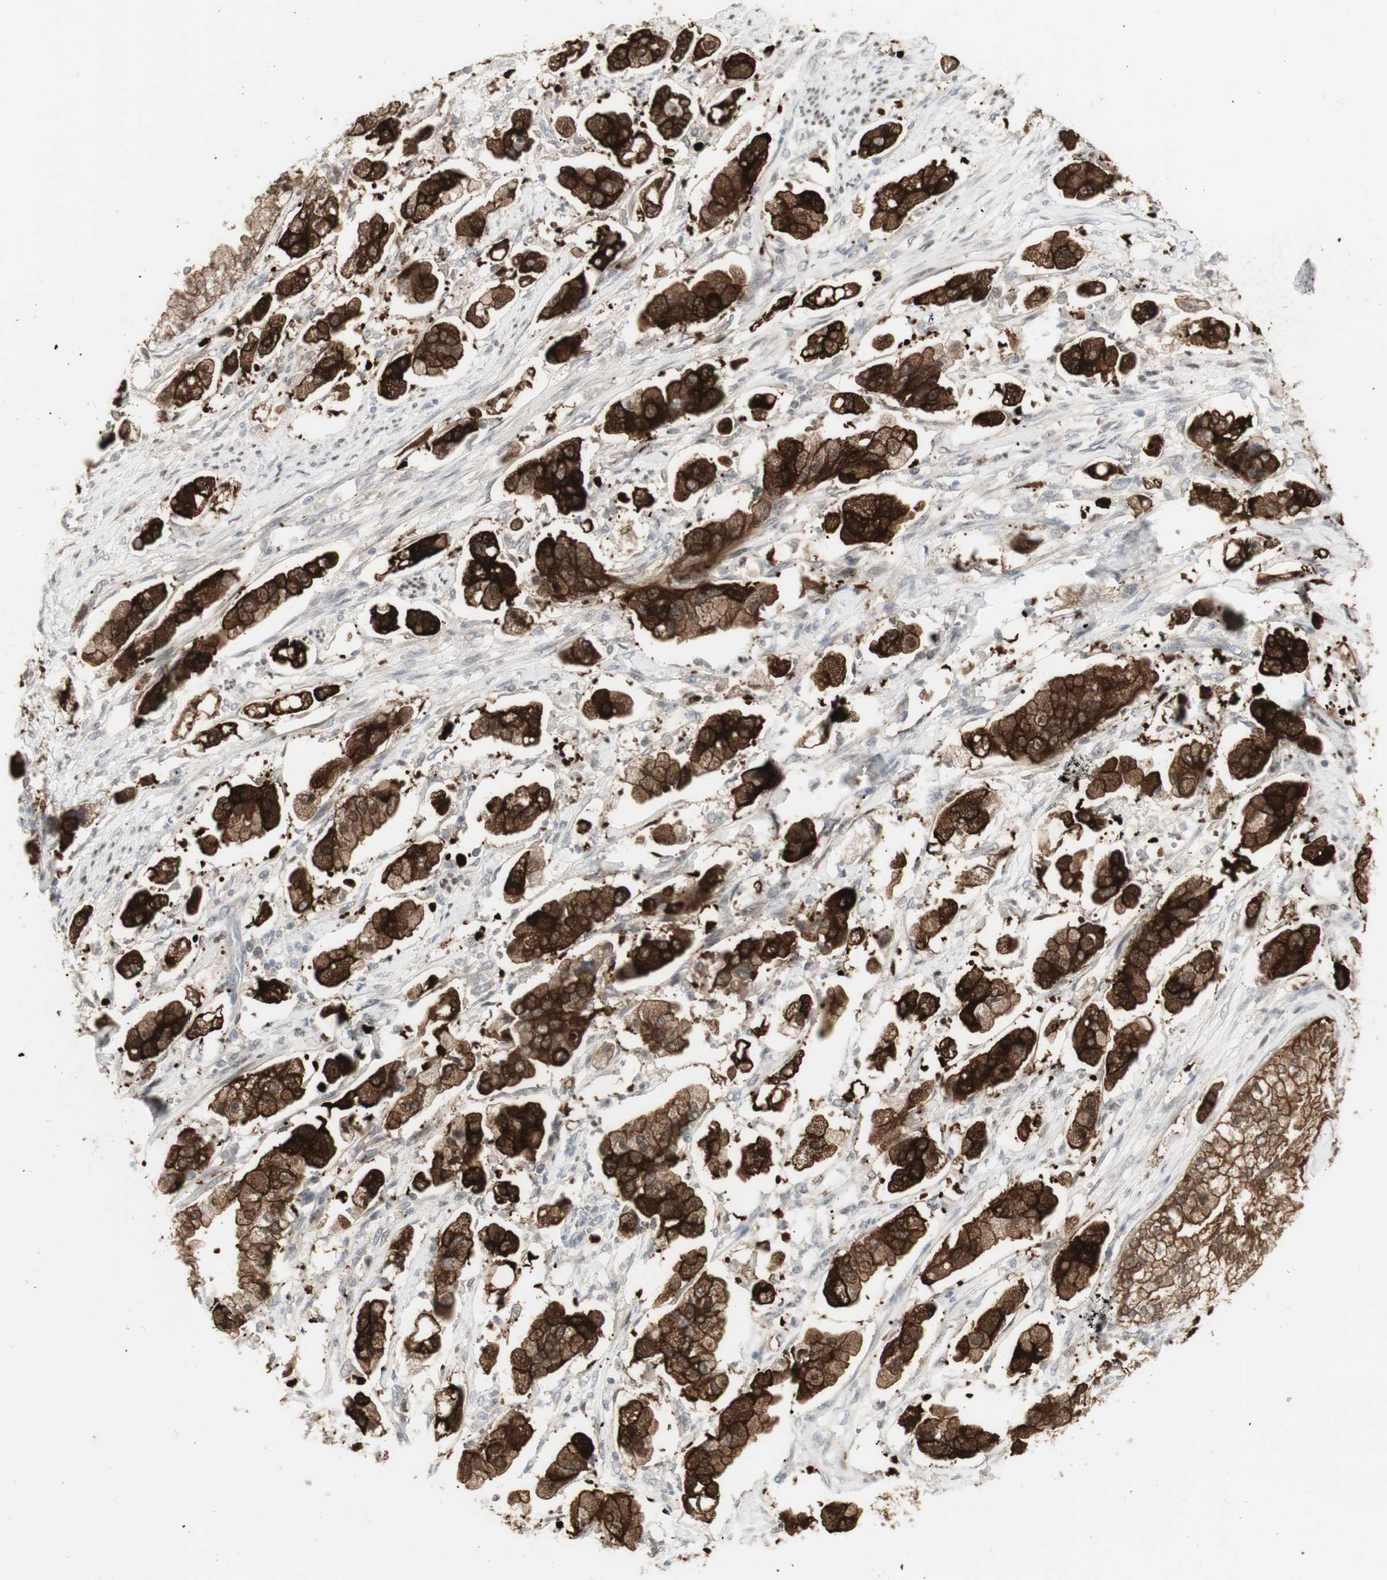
{"staining": {"intensity": "strong", "quantity": ">75%", "location": "cytoplasmic/membranous"}, "tissue": "stomach cancer", "cell_type": "Tumor cells", "image_type": "cancer", "snomed": [{"axis": "morphology", "description": "Adenocarcinoma, NOS"}, {"axis": "topography", "description": "Stomach"}], "caption": "Adenocarcinoma (stomach) tissue demonstrates strong cytoplasmic/membranous staining in about >75% of tumor cells, visualized by immunohistochemistry.", "gene": "C1orf116", "patient": {"sex": "male", "age": 62}}